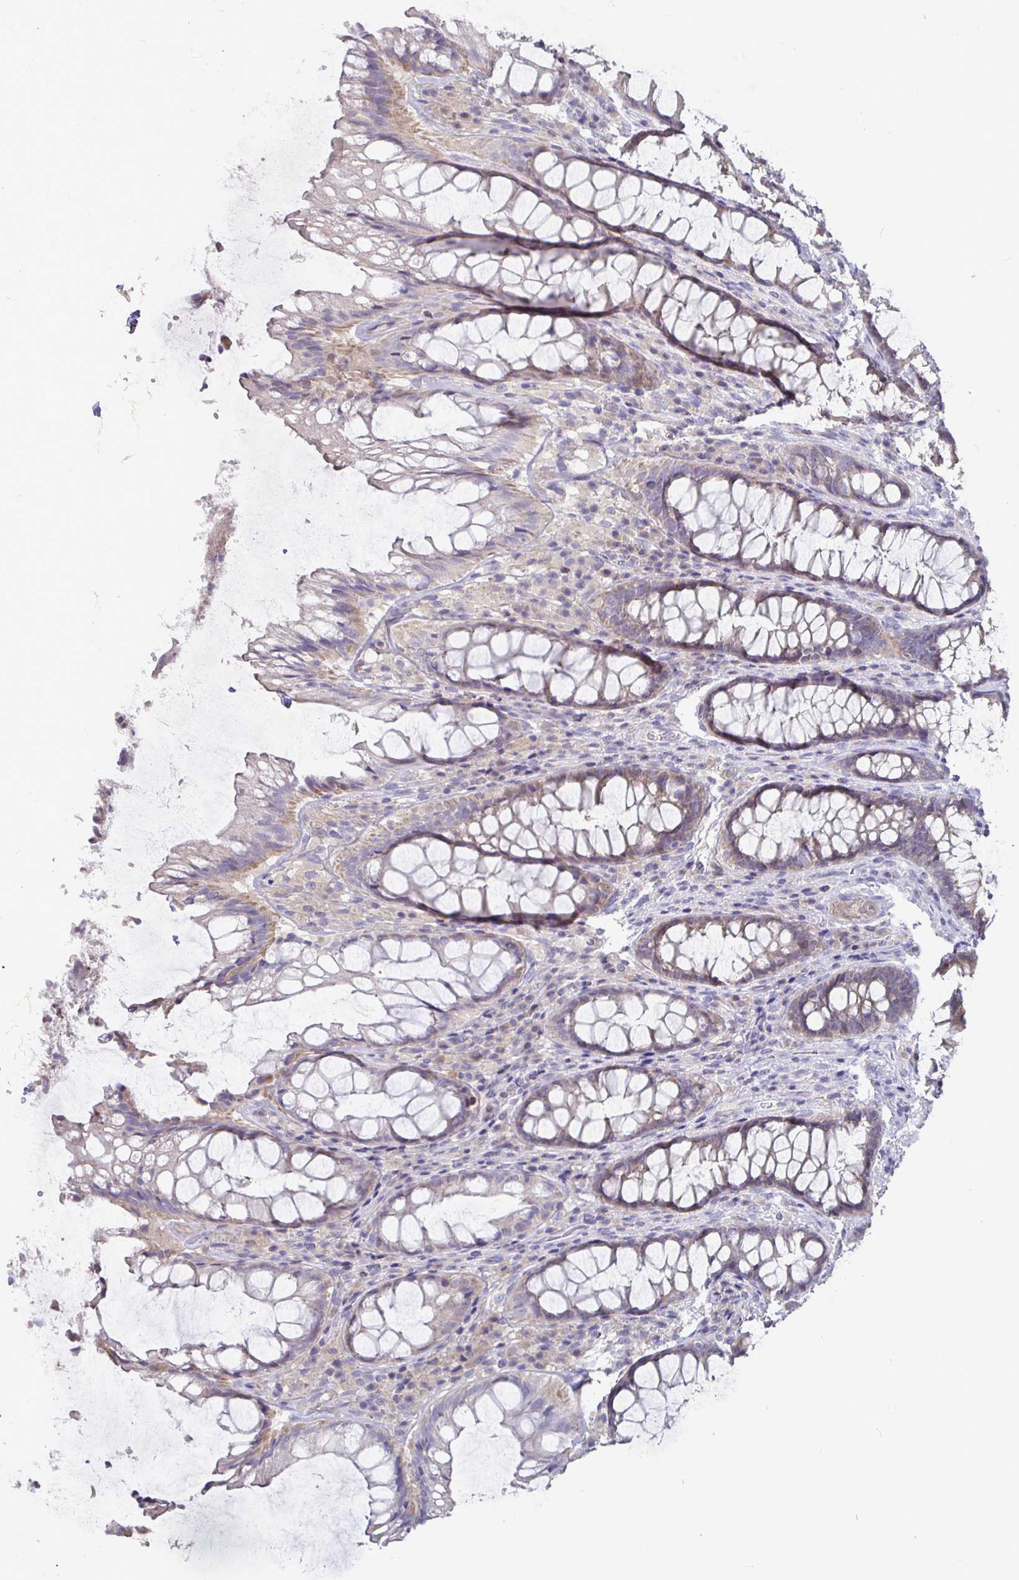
{"staining": {"intensity": "weak", "quantity": "25%-75%", "location": "cytoplasmic/membranous"}, "tissue": "rectum", "cell_type": "Glandular cells", "image_type": "normal", "snomed": [{"axis": "morphology", "description": "Normal tissue, NOS"}, {"axis": "topography", "description": "Rectum"}], "caption": "Immunohistochemical staining of benign rectum shows low levels of weak cytoplasmic/membranous positivity in about 25%-75% of glandular cells.", "gene": "SHISA4", "patient": {"sex": "male", "age": 72}}